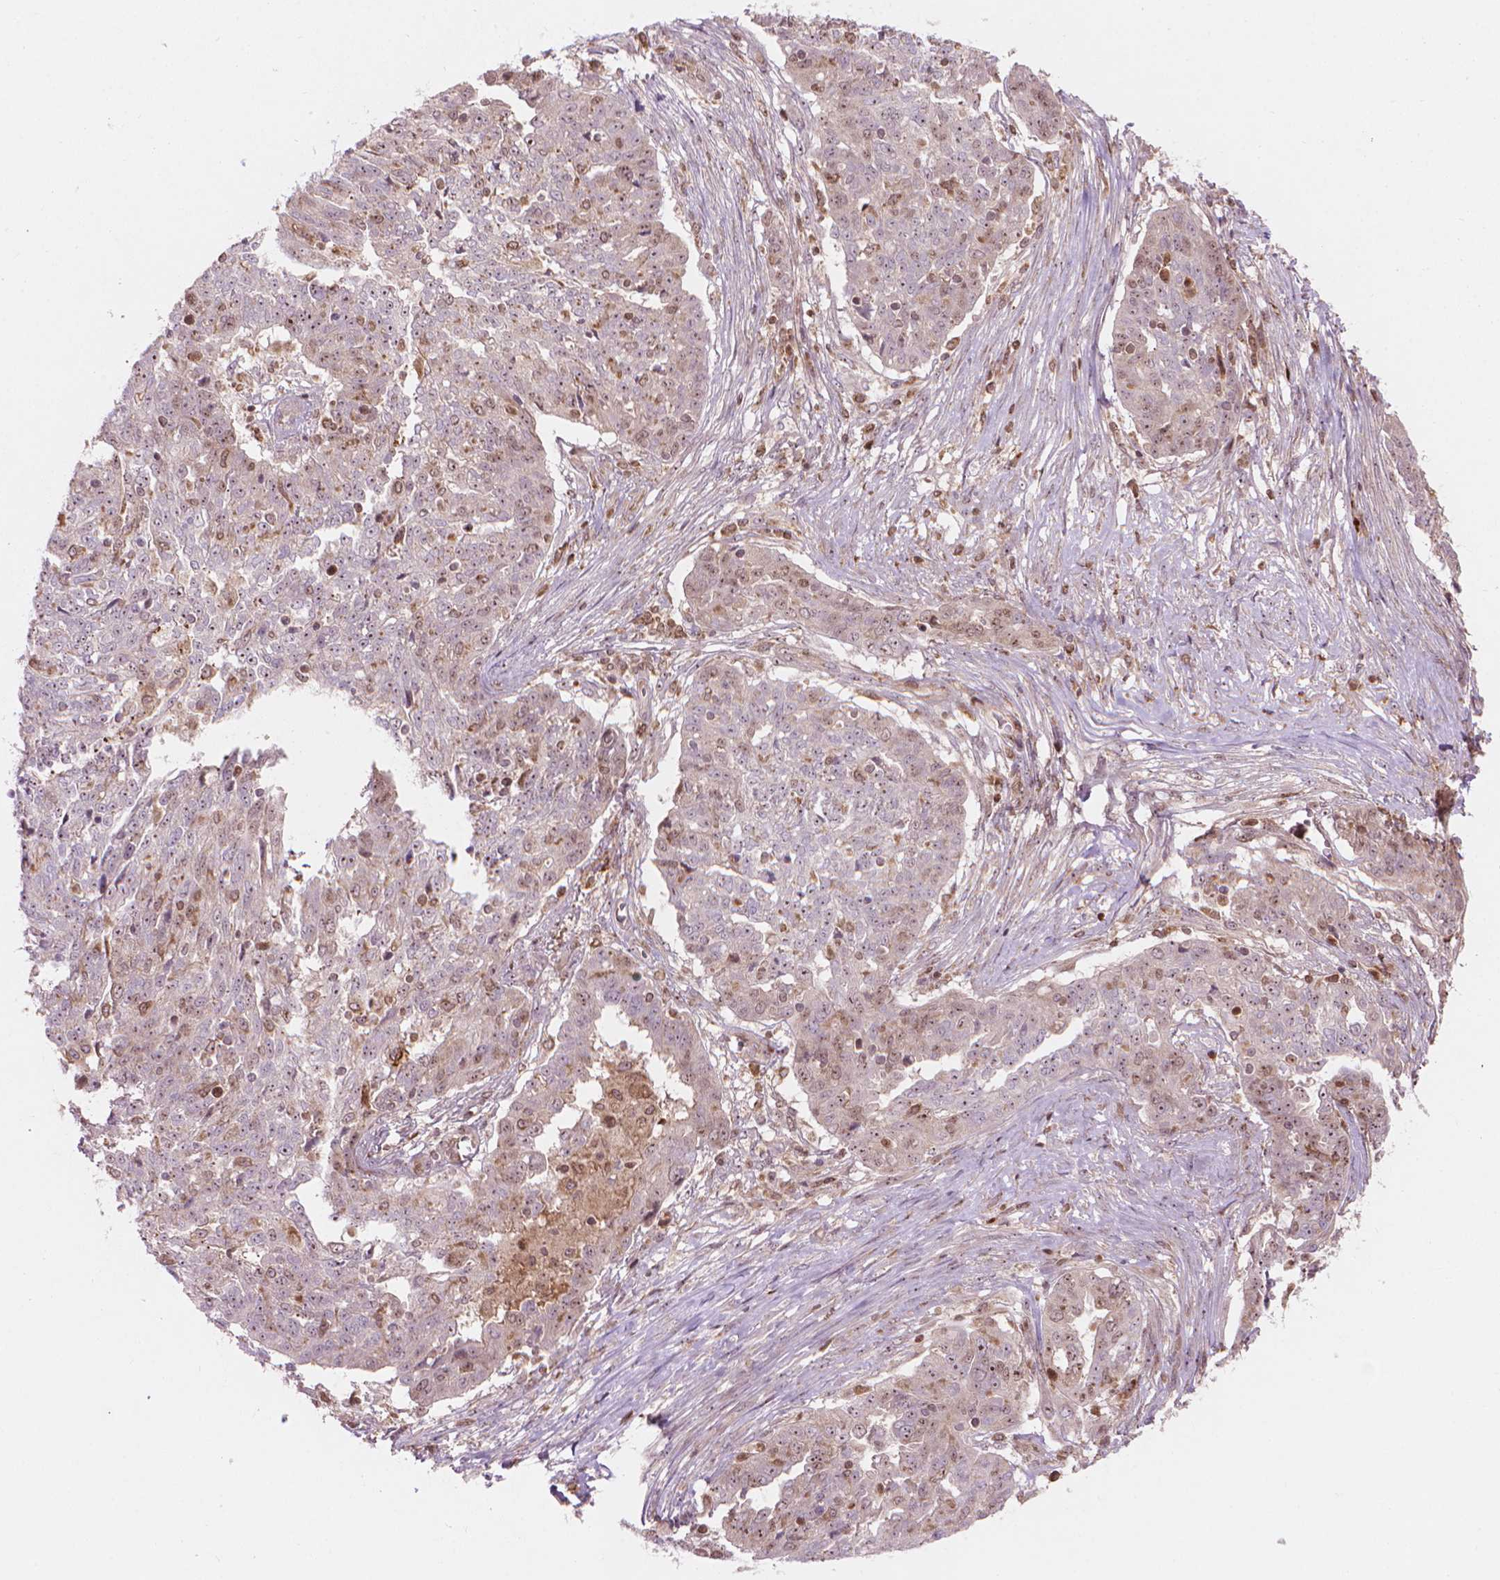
{"staining": {"intensity": "weak", "quantity": "25%-75%", "location": "nuclear"}, "tissue": "ovarian cancer", "cell_type": "Tumor cells", "image_type": "cancer", "snomed": [{"axis": "morphology", "description": "Cystadenocarcinoma, serous, NOS"}, {"axis": "topography", "description": "Ovary"}], "caption": "Ovarian cancer was stained to show a protein in brown. There is low levels of weak nuclear staining in about 25%-75% of tumor cells.", "gene": "SMC2", "patient": {"sex": "female", "age": 67}}